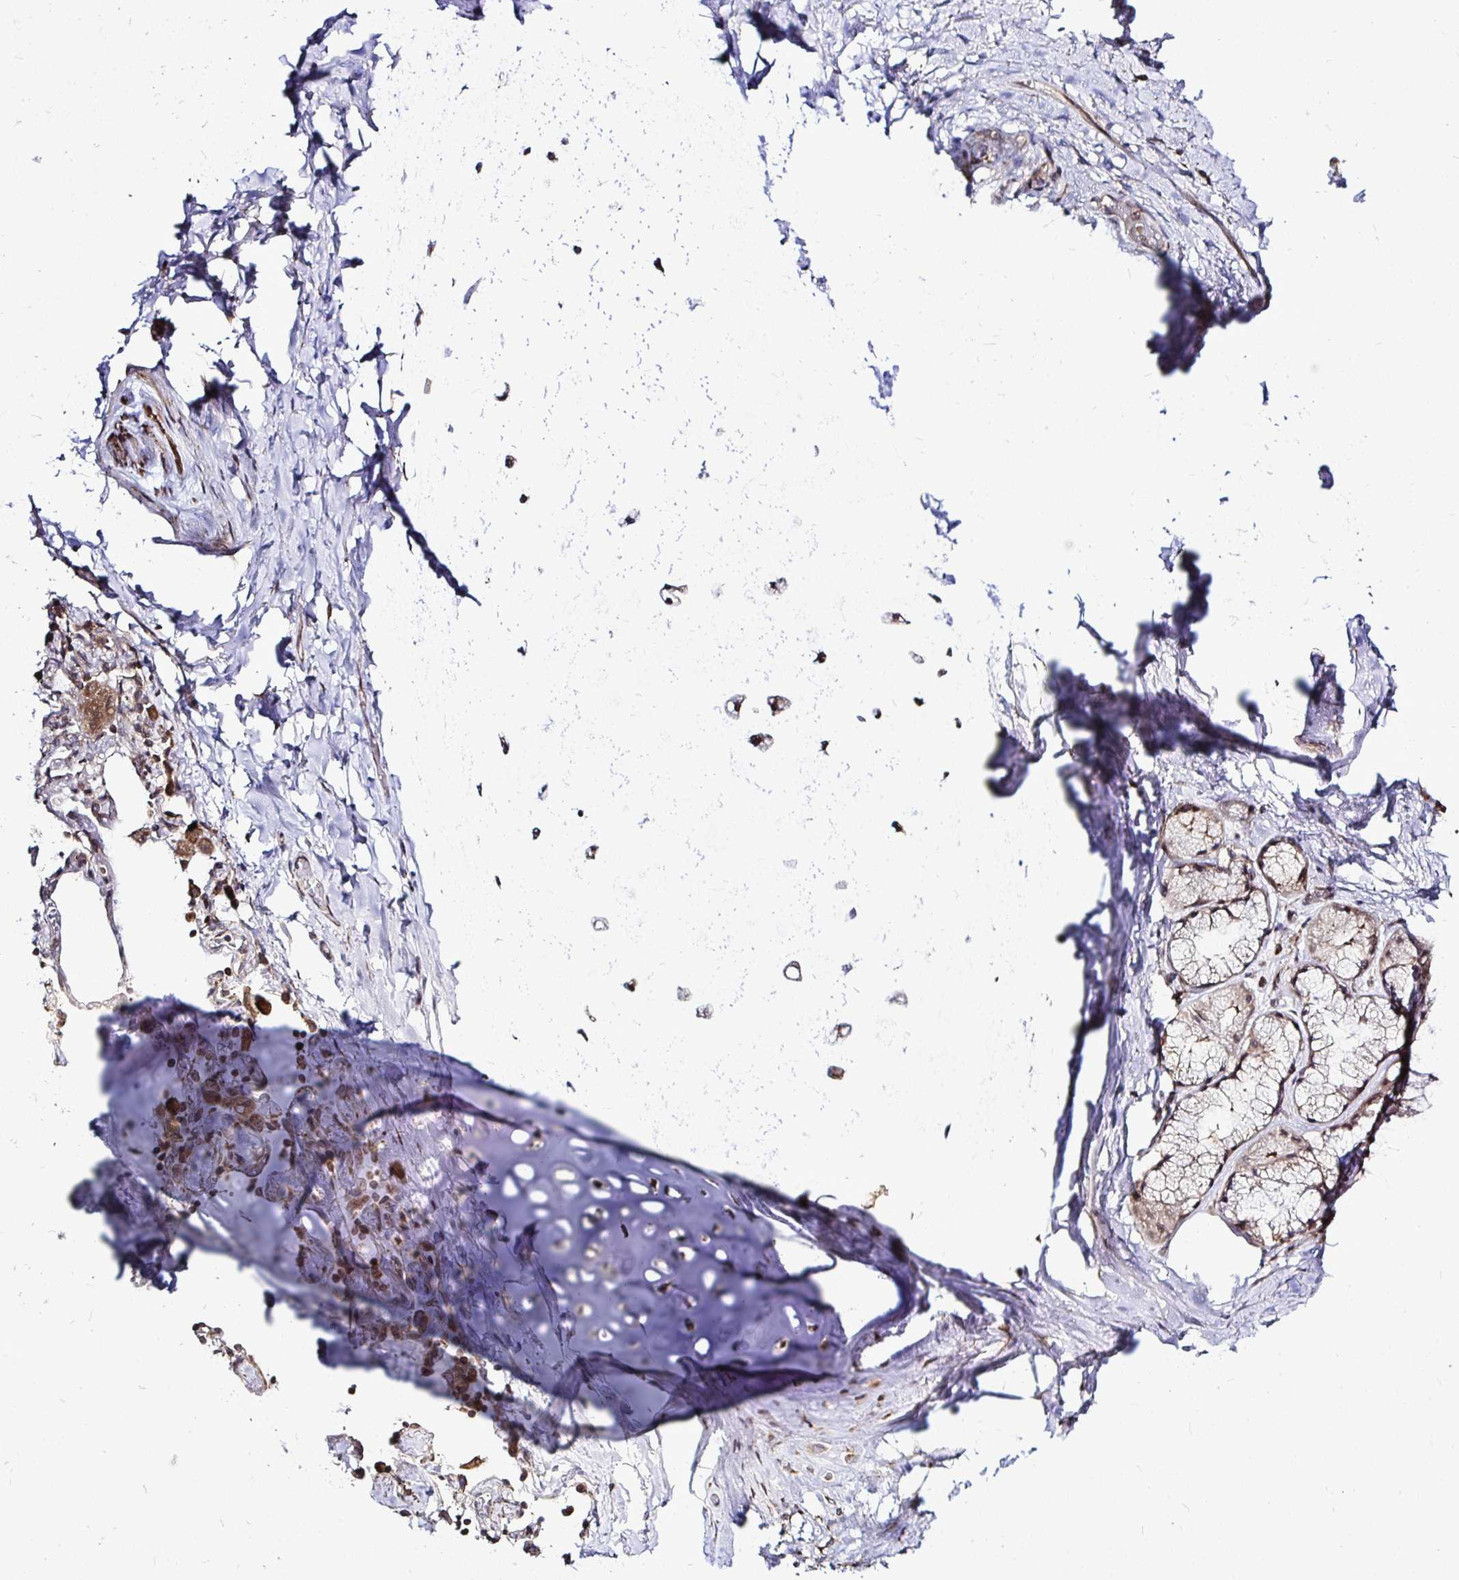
{"staining": {"intensity": "negative", "quantity": "none", "location": "none"}, "tissue": "soft tissue", "cell_type": "Chondrocytes", "image_type": "normal", "snomed": [{"axis": "morphology", "description": "Normal tissue, NOS"}, {"axis": "topography", "description": "Cartilage tissue"}, {"axis": "topography", "description": "Bronchus"}], "caption": "Protein analysis of unremarkable soft tissue displays no significant positivity in chondrocytes.", "gene": "FMR1", "patient": {"sex": "male", "age": 64}}